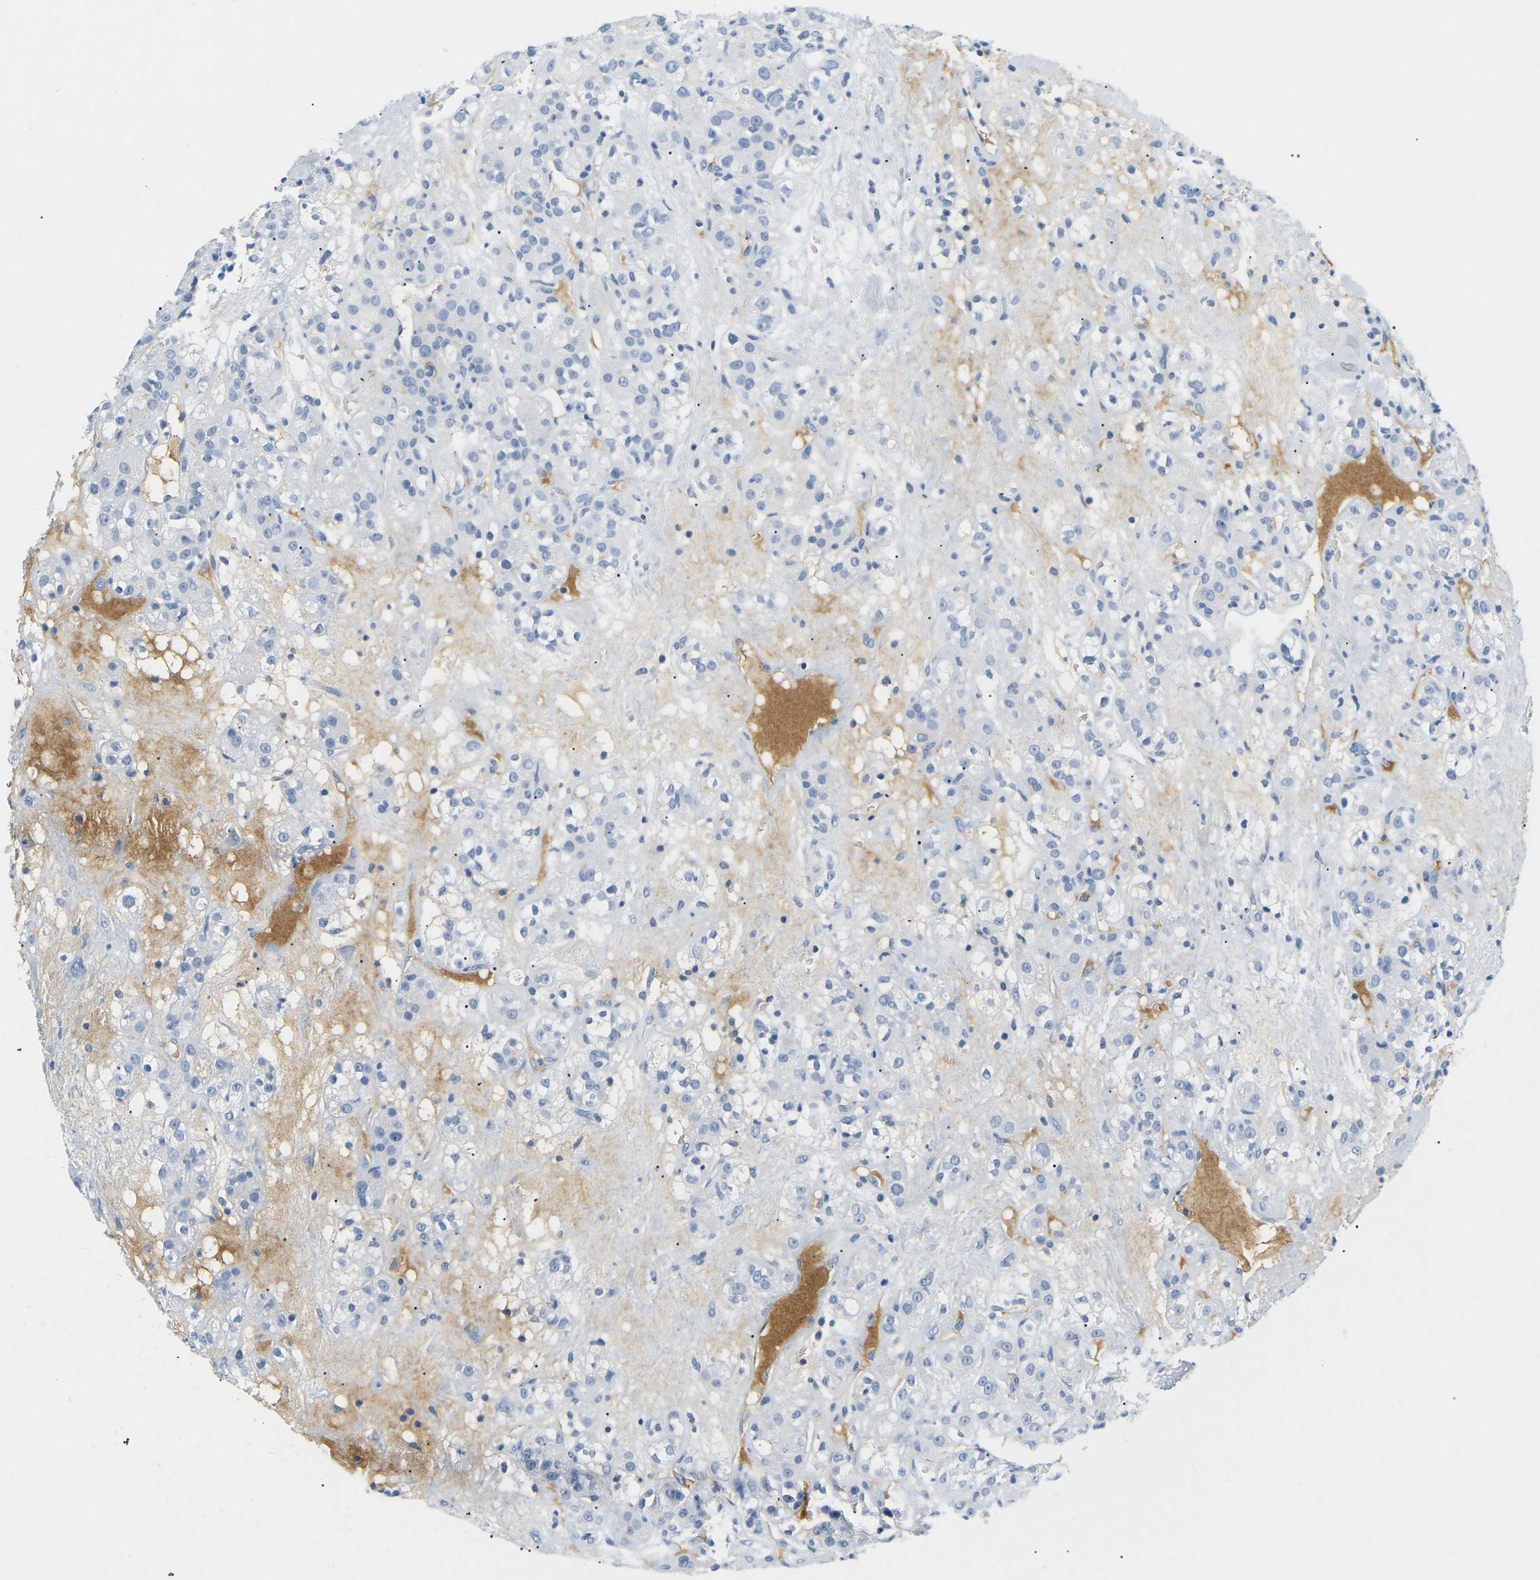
{"staining": {"intensity": "negative", "quantity": "none", "location": "none"}, "tissue": "renal cancer", "cell_type": "Tumor cells", "image_type": "cancer", "snomed": [{"axis": "morphology", "description": "Normal tissue, NOS"}, {"axis": "morphology", "description": "Adenocarcinoma, NOS"}, {"axis": "topography", "description": "Kidney"}], "caption": "Tumor cells are negative for brown protein staining in adenocarcinoma (renal). Nuclei are stained in blue.", "gene": "APOB", "patient": {"sex": "male", "age": 61}}